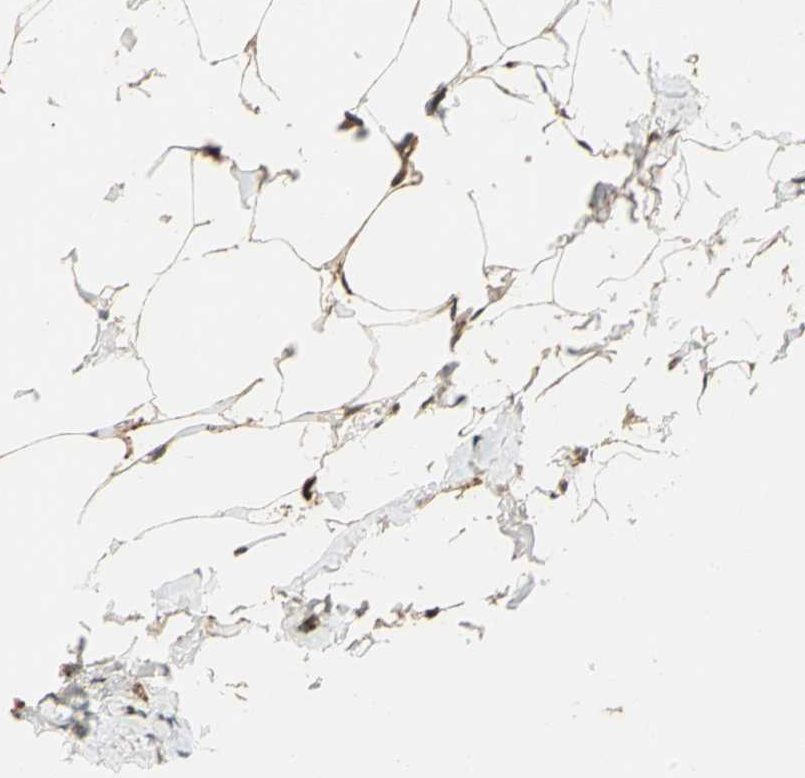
{"staining": {"intensity": "moderate", "quantity": ">75%", "location": "cytoplasmic/membranous,nuclear"}, "tissue": "breast cancer", "cell_type": "Tumor cells", "image_type": "cancer", "snomed": [{"axis": "morphology", "description": "Lobular carcinoma"}, {"axis": "topography", "description": "Breast"}], "caption": "A high-resolution histopathology image shows immunohistochemistry staining of breast cancer, which reveals moderate cytoplasmic/membranous and nuclear expression in about >75% of tumor cells. Nuclei are stained in blue.", "gene": "PPP1R13L", "patient": {"sex": "female", "age": 51}}